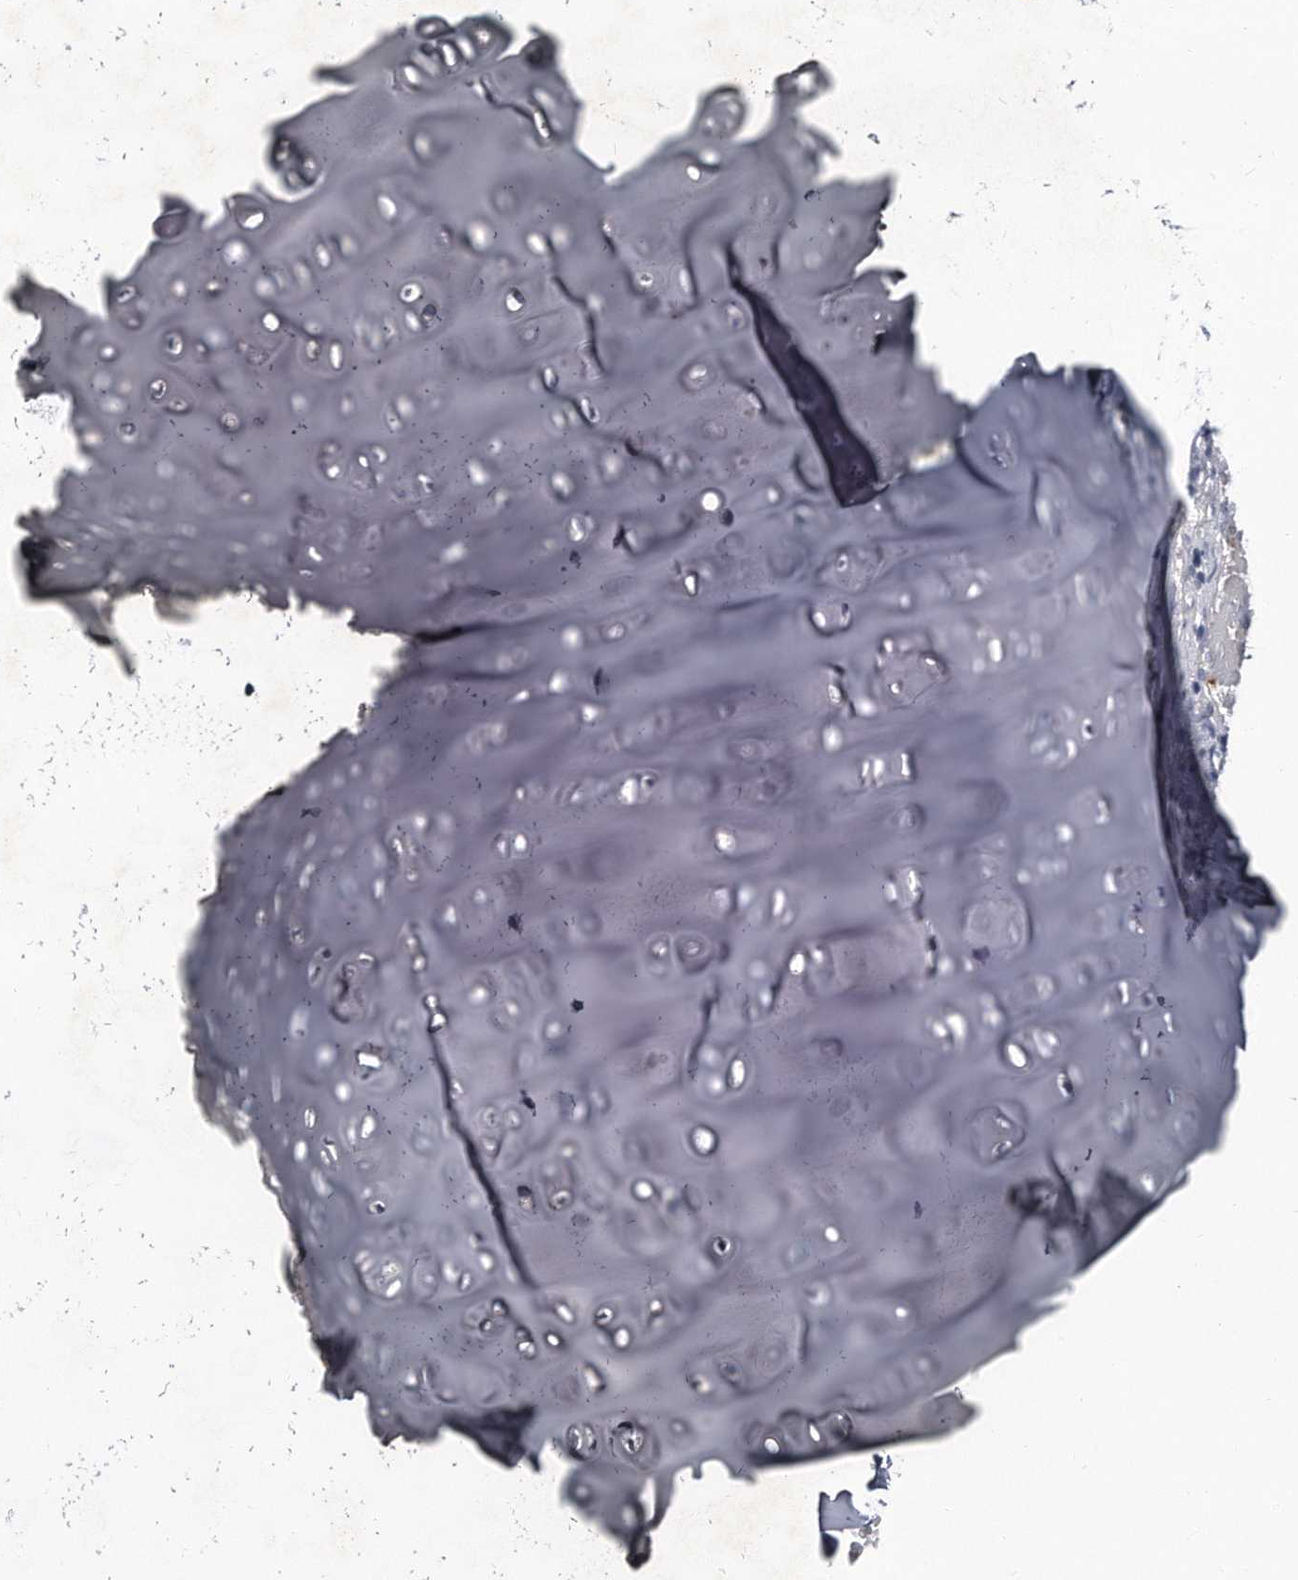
{"staining": {"intensity": "negative", "quantity": "none", "location": "none"}, "tissue": "adipose tissue", "cell_type": "Adipocytes", "image_type": "normal", "snomed": [{"axis": "morphology", "description": "Normal tissue, NOS"}, {"axis": "morphology", "description": "Basal cell carcinoma"}, {"axis": "topography", "description": "Cartilage tissue"}, {"axis": "topography", "description": "Nasopharynx"}, {"axis": "topography", "description": "Oral tissue"}], "caption": "A histopathology image of adipose tissue stained for a protein displays no brown staining in adipocytes. The staining is performed using DAB (3,3'-diaminobenzidine) brown chromogen with nuclei counter-stained in using hematoxylin.", "gene": "GAPVD1", "patient": {"sex": "female", "age": 77}}